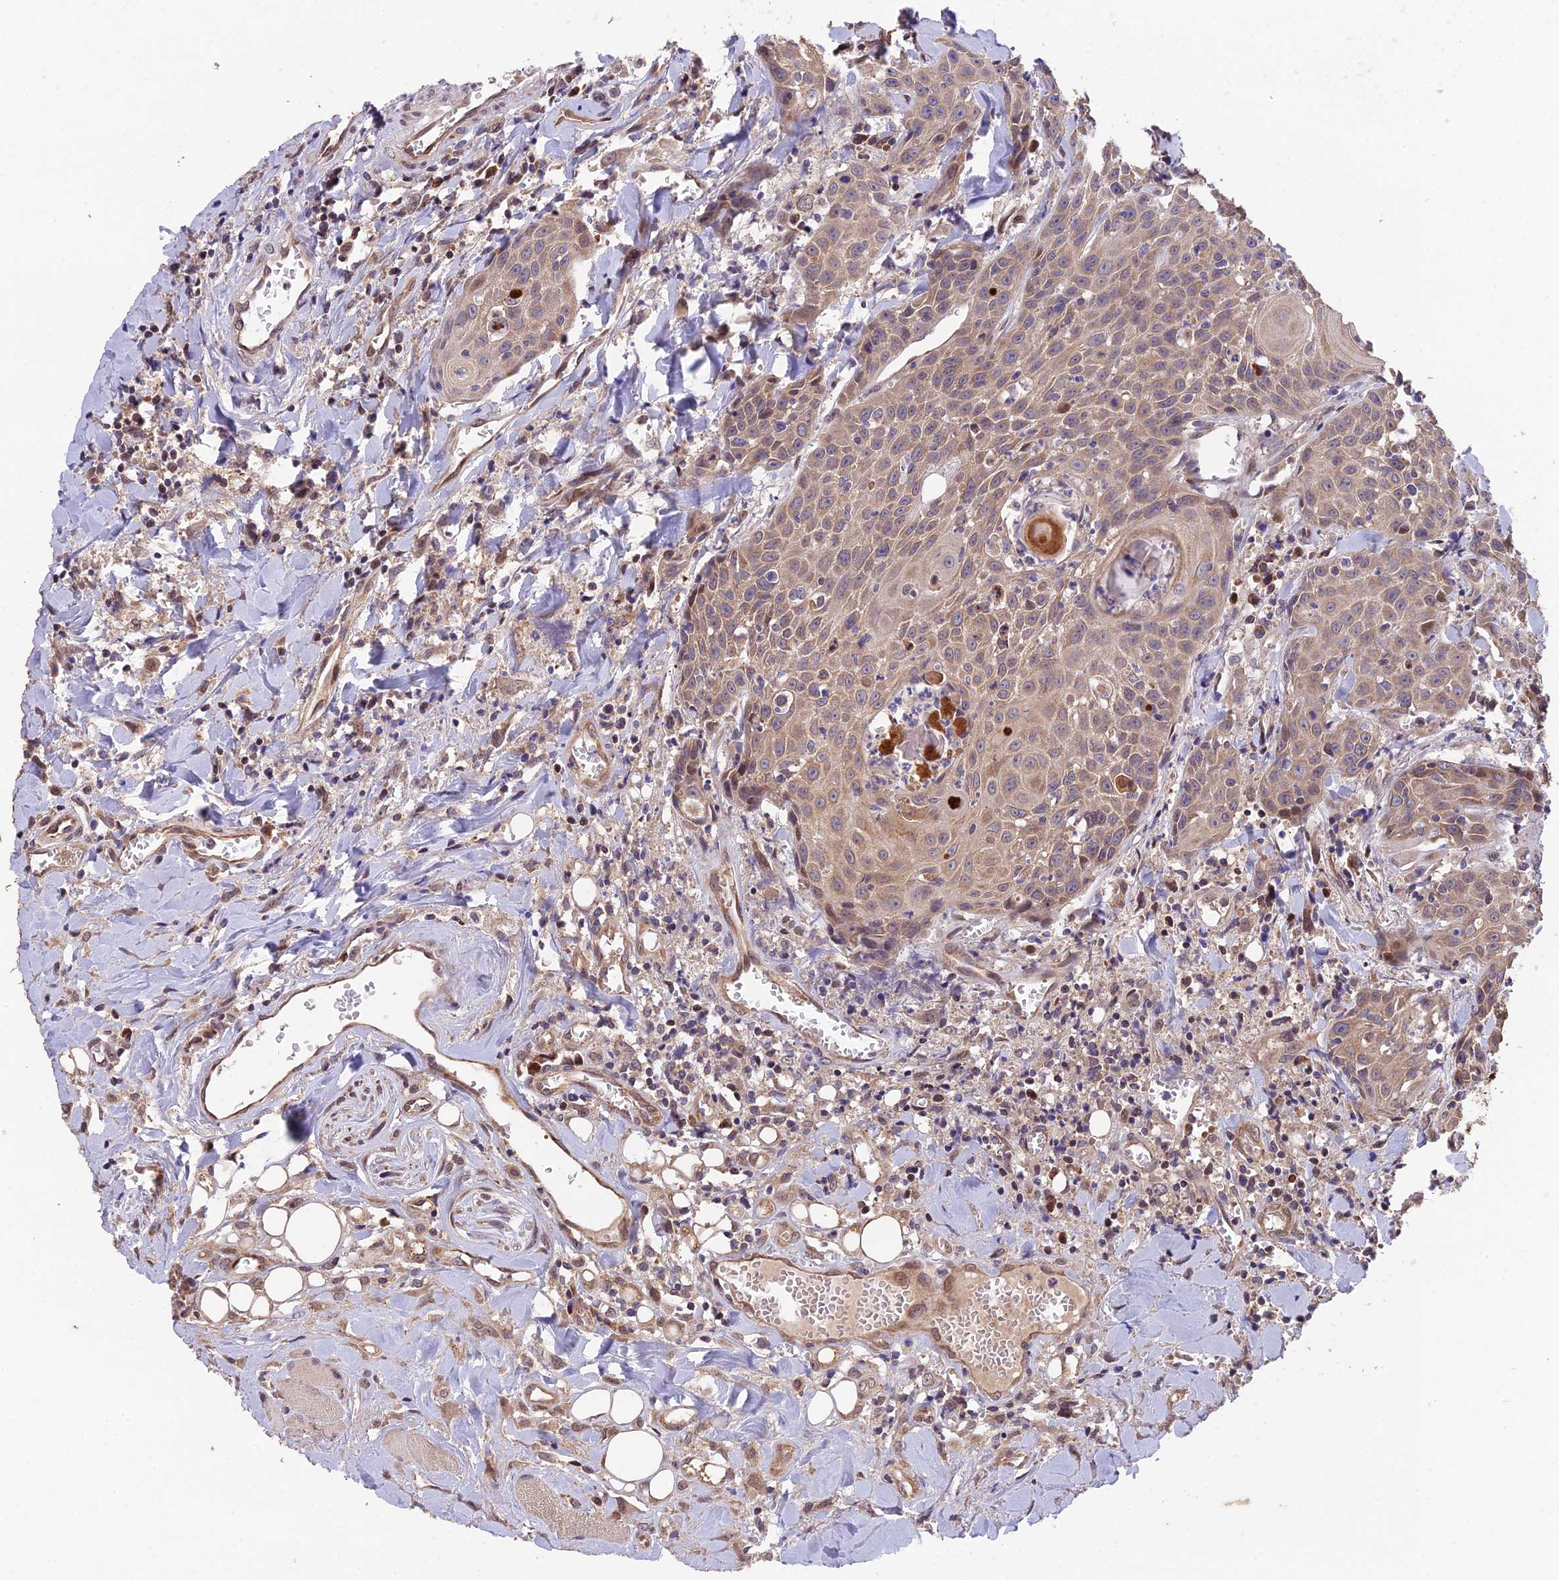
{"staining": {"intensity": "moderate", "quantity": ">75%", "location": "cytoplasmic/membranous"}, "tissue": "head and neck cancer", "cell_type": "Tumor cells", "image_type": "cancer", "snomed": [{"axis": "morphology", "description": "Squamous cell carcinoma, NOS"}, {"axis": "topography", "description": "Oral tissue"}, {"axis": "topography", "description": "Head-Neck"}], "caption": "Tumor cells show moderate cytoplasmic/membranous positivity in about >75% of cells in head and neck cancer (squamous cell carcinoma).", "gene": "CYP2R1", "patient": {"sex": "female", "age": 82}}